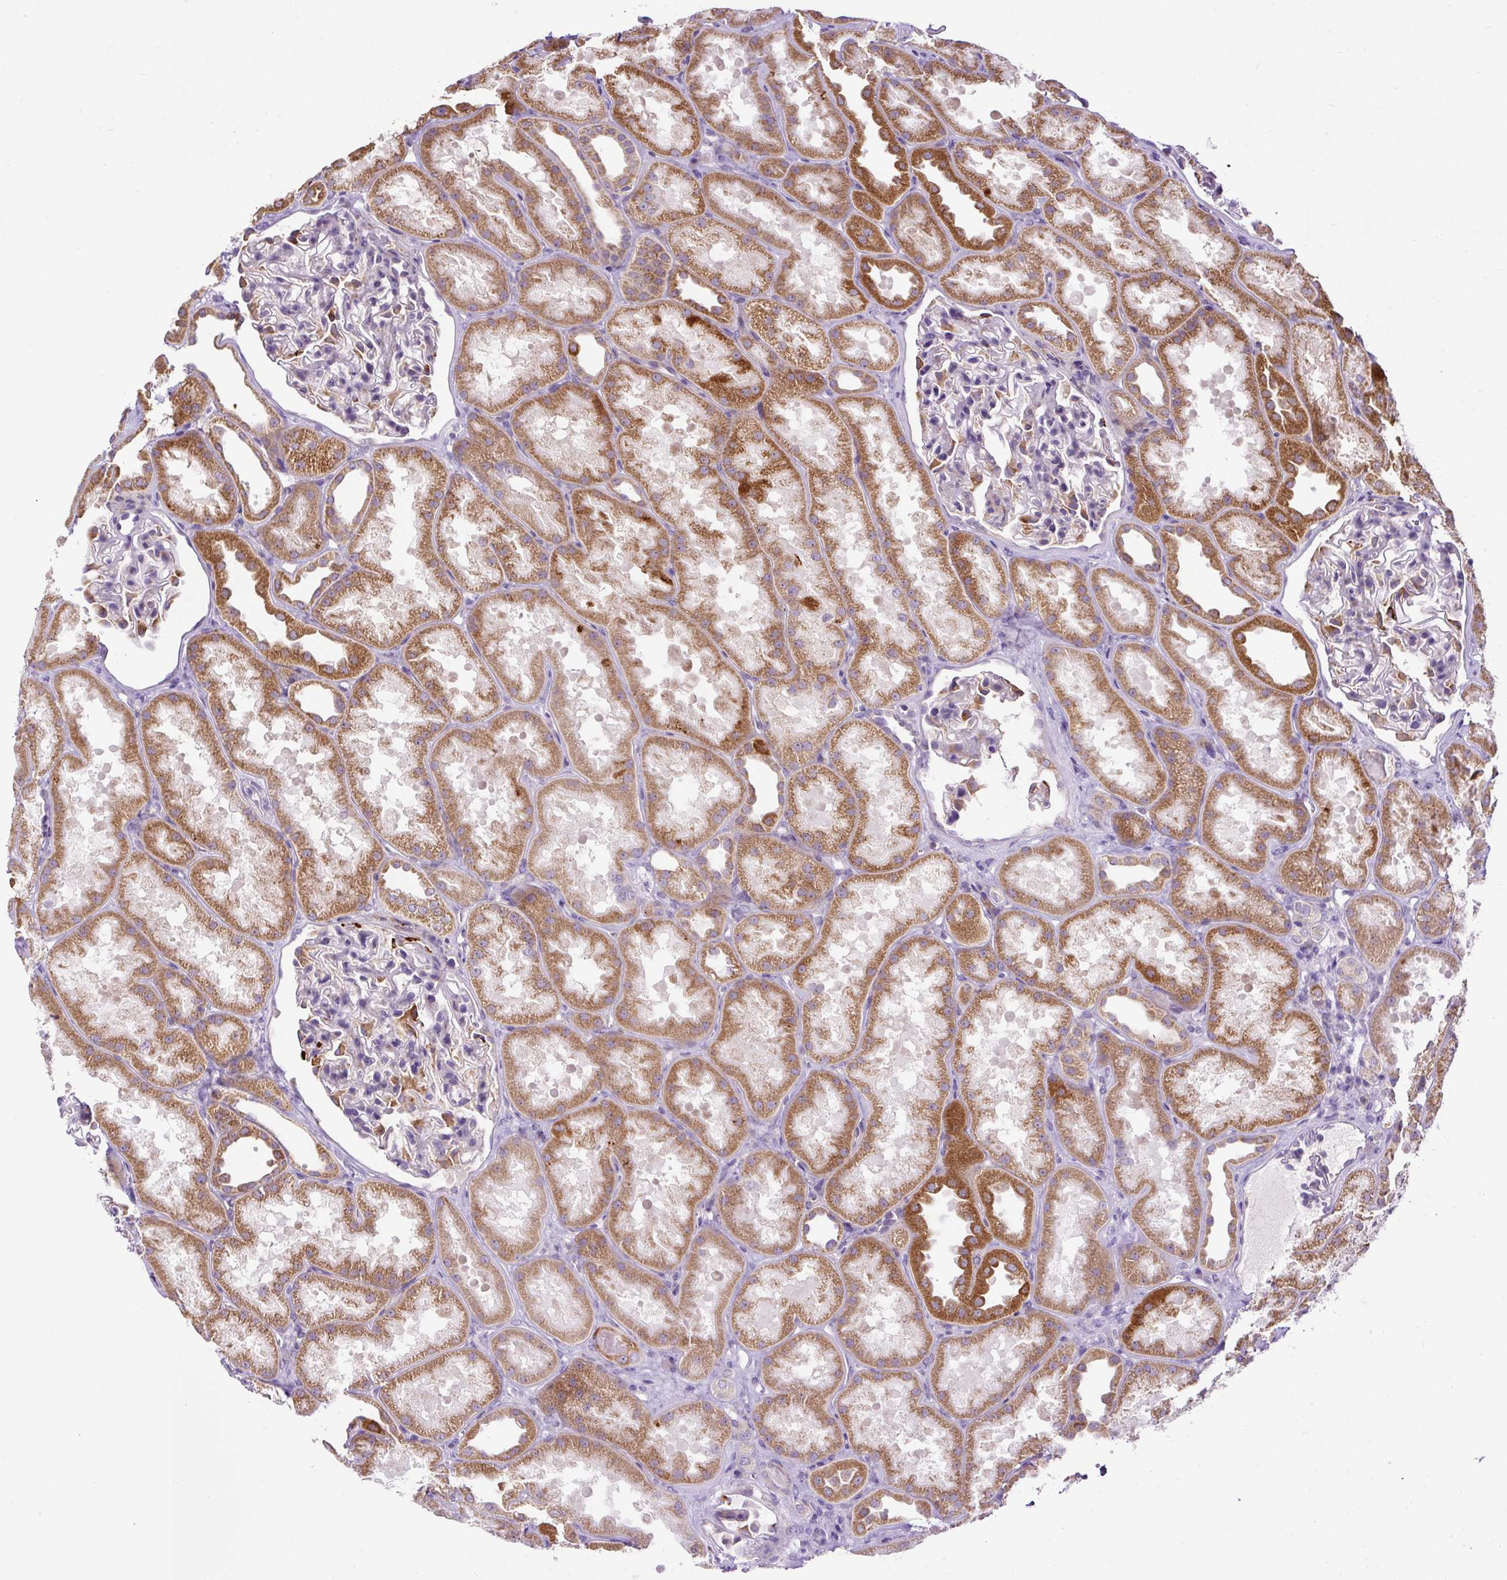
{"staining": {"intensity": "moderate", "quantity": "<25%", "location": "cytoplasmic/membranous"}, "tissue": "kidney", "cell_type": "Cells in glomeruli", "image_type": "normal", "snomed": [{"axis": "morphology", "description": "Normal tissue, NOS"}, {"axis": "topography", "description": "Kidney"}], "caption": "Cells in glomeruli display moderate cytoplasmic/membranous positivity in about <25% of cells in benign kidney.", "gene": "FMC1", "patient": {"sex": "male", "age": 61}}